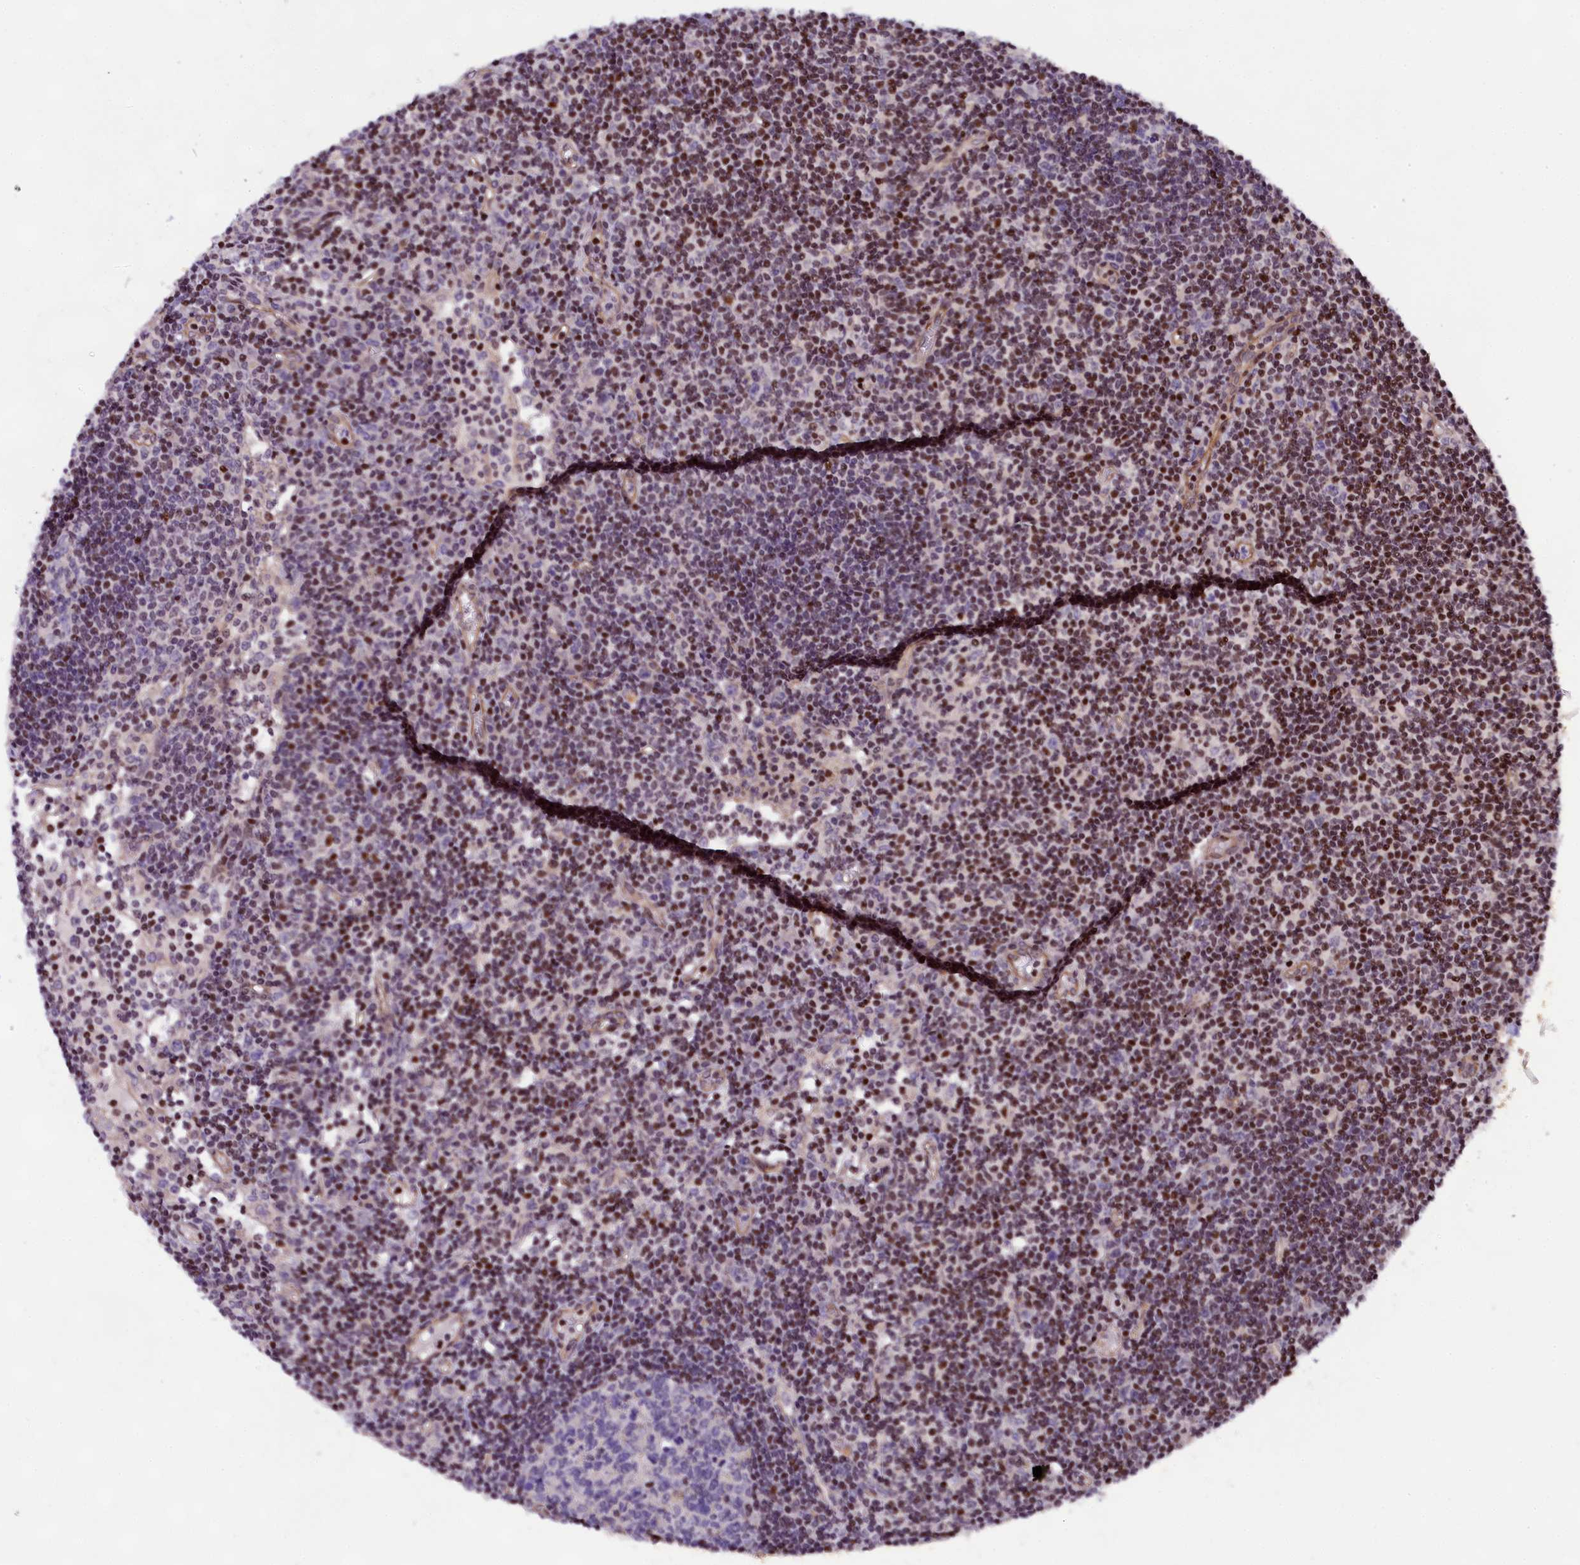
{"staining": {"intensity": "moderate", "quantity": "<25%", "location": "nuclear"}, "tissue": "lymph node", "cell_type": "Germinal center cells", "image_type": "normal", "snomed": [{"axis": "morphology", "description": "Normal tissue, NOS"}, {"axis": "topography", "description": "Lymph node"}], "caption": "Immunohistochemistry (IHC) of benign human lymph node demonstrates low levels of moderate nuclear expression in approximately <25% of germinal center cells.", "gene": "SP4", "patient": {"sex": "female", "age": 55}}